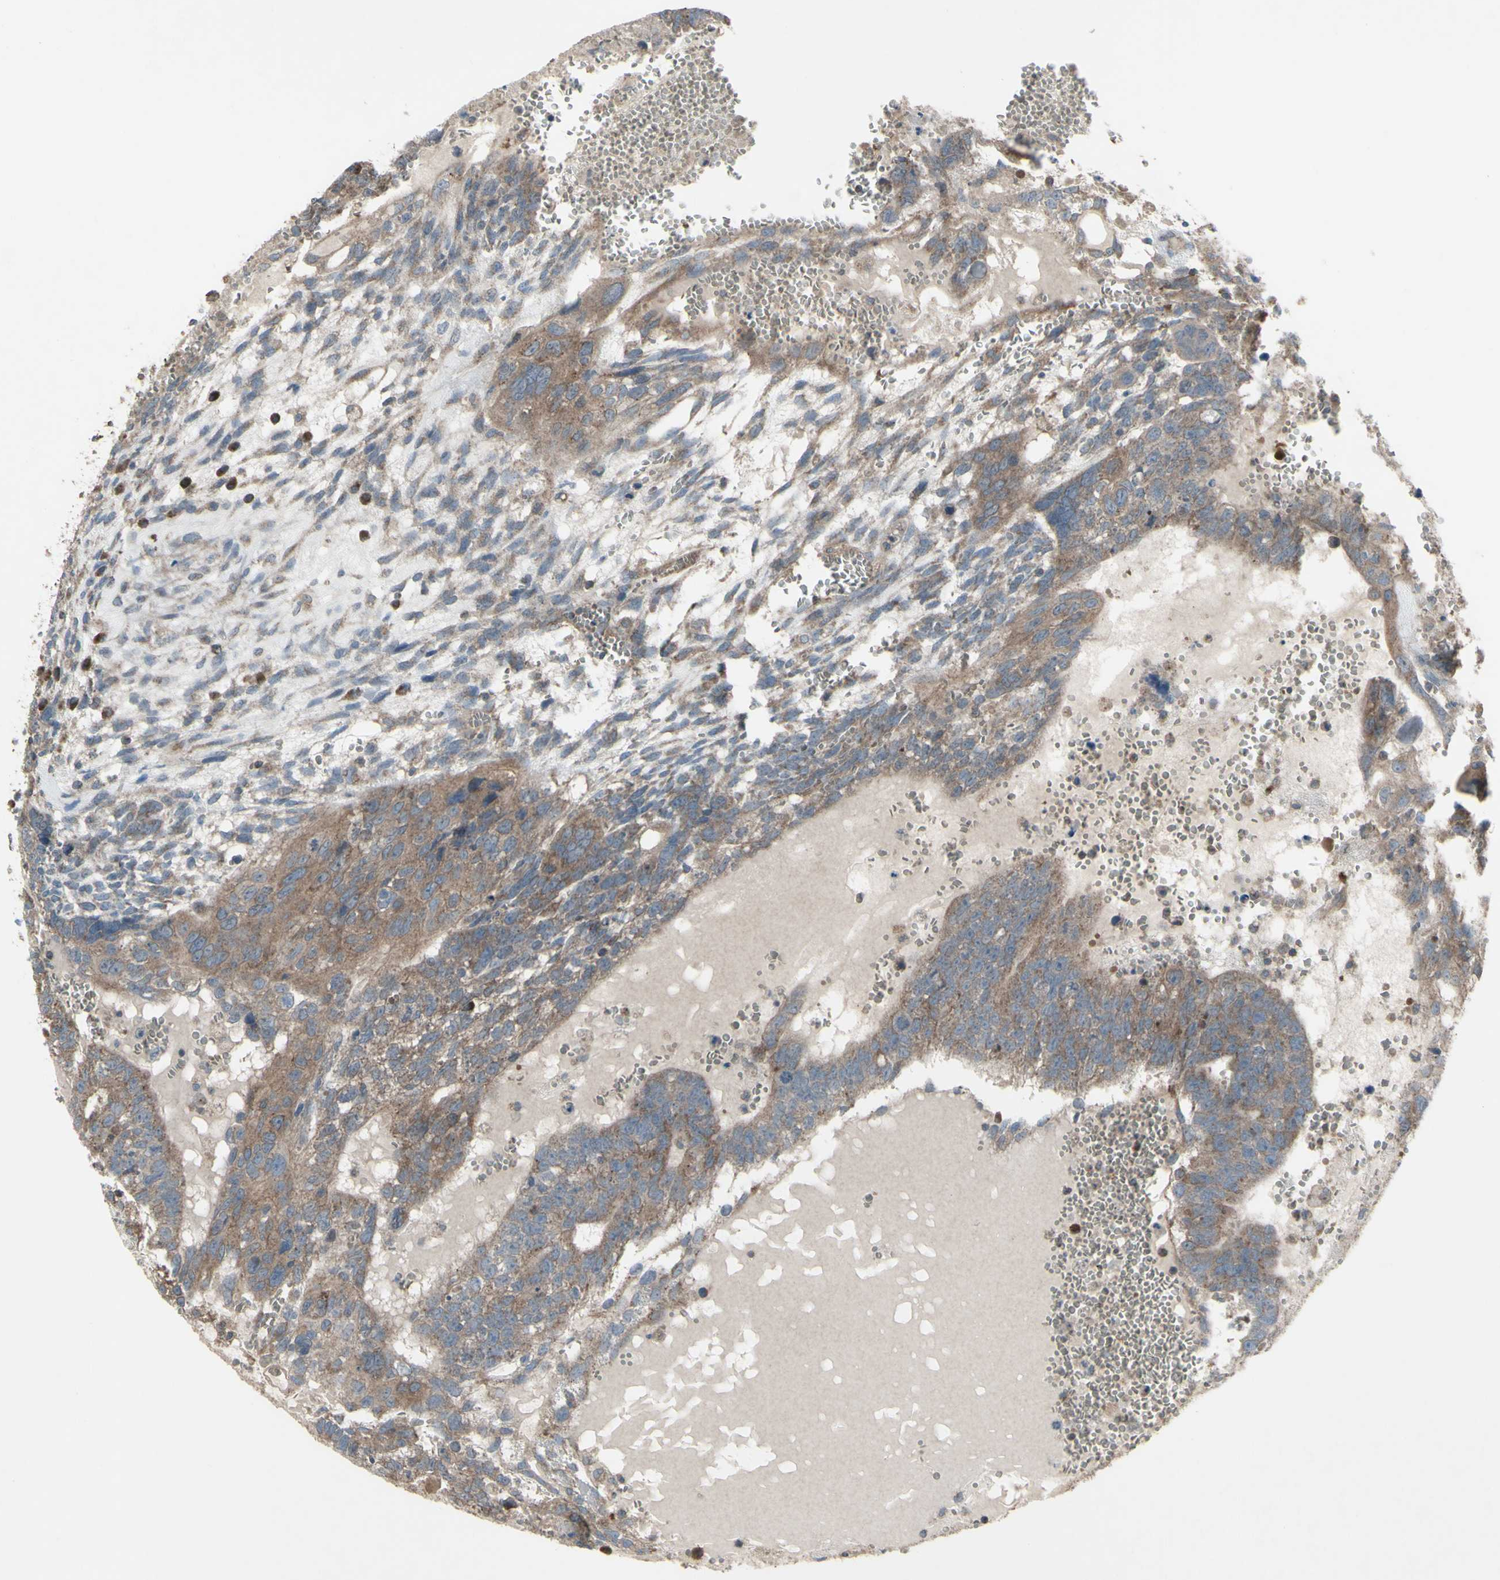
{"staining": {"intensity": "weak", "quantity": ">75%", "location": "cytoplasmic/membranous"}, "tissue": "testis cancer", "cell_type": "Tumor cells", "image_type": "cancer", "snomed": [{"axis": "morphology", "description": "Seminoma, NOS"}, {"axis": "morphology", "description": "Carcinoma, Embryonal, NOS"}, {"axis": "topography", "description": "Testis"}], "caption": "Testis embryonal carcinoma tissue exhibits weak cytoplasmic/membranous expression in approximately >75% of tumor cells", "gene": "SHC1", "patient": {"sex": "male", "age": 52}}